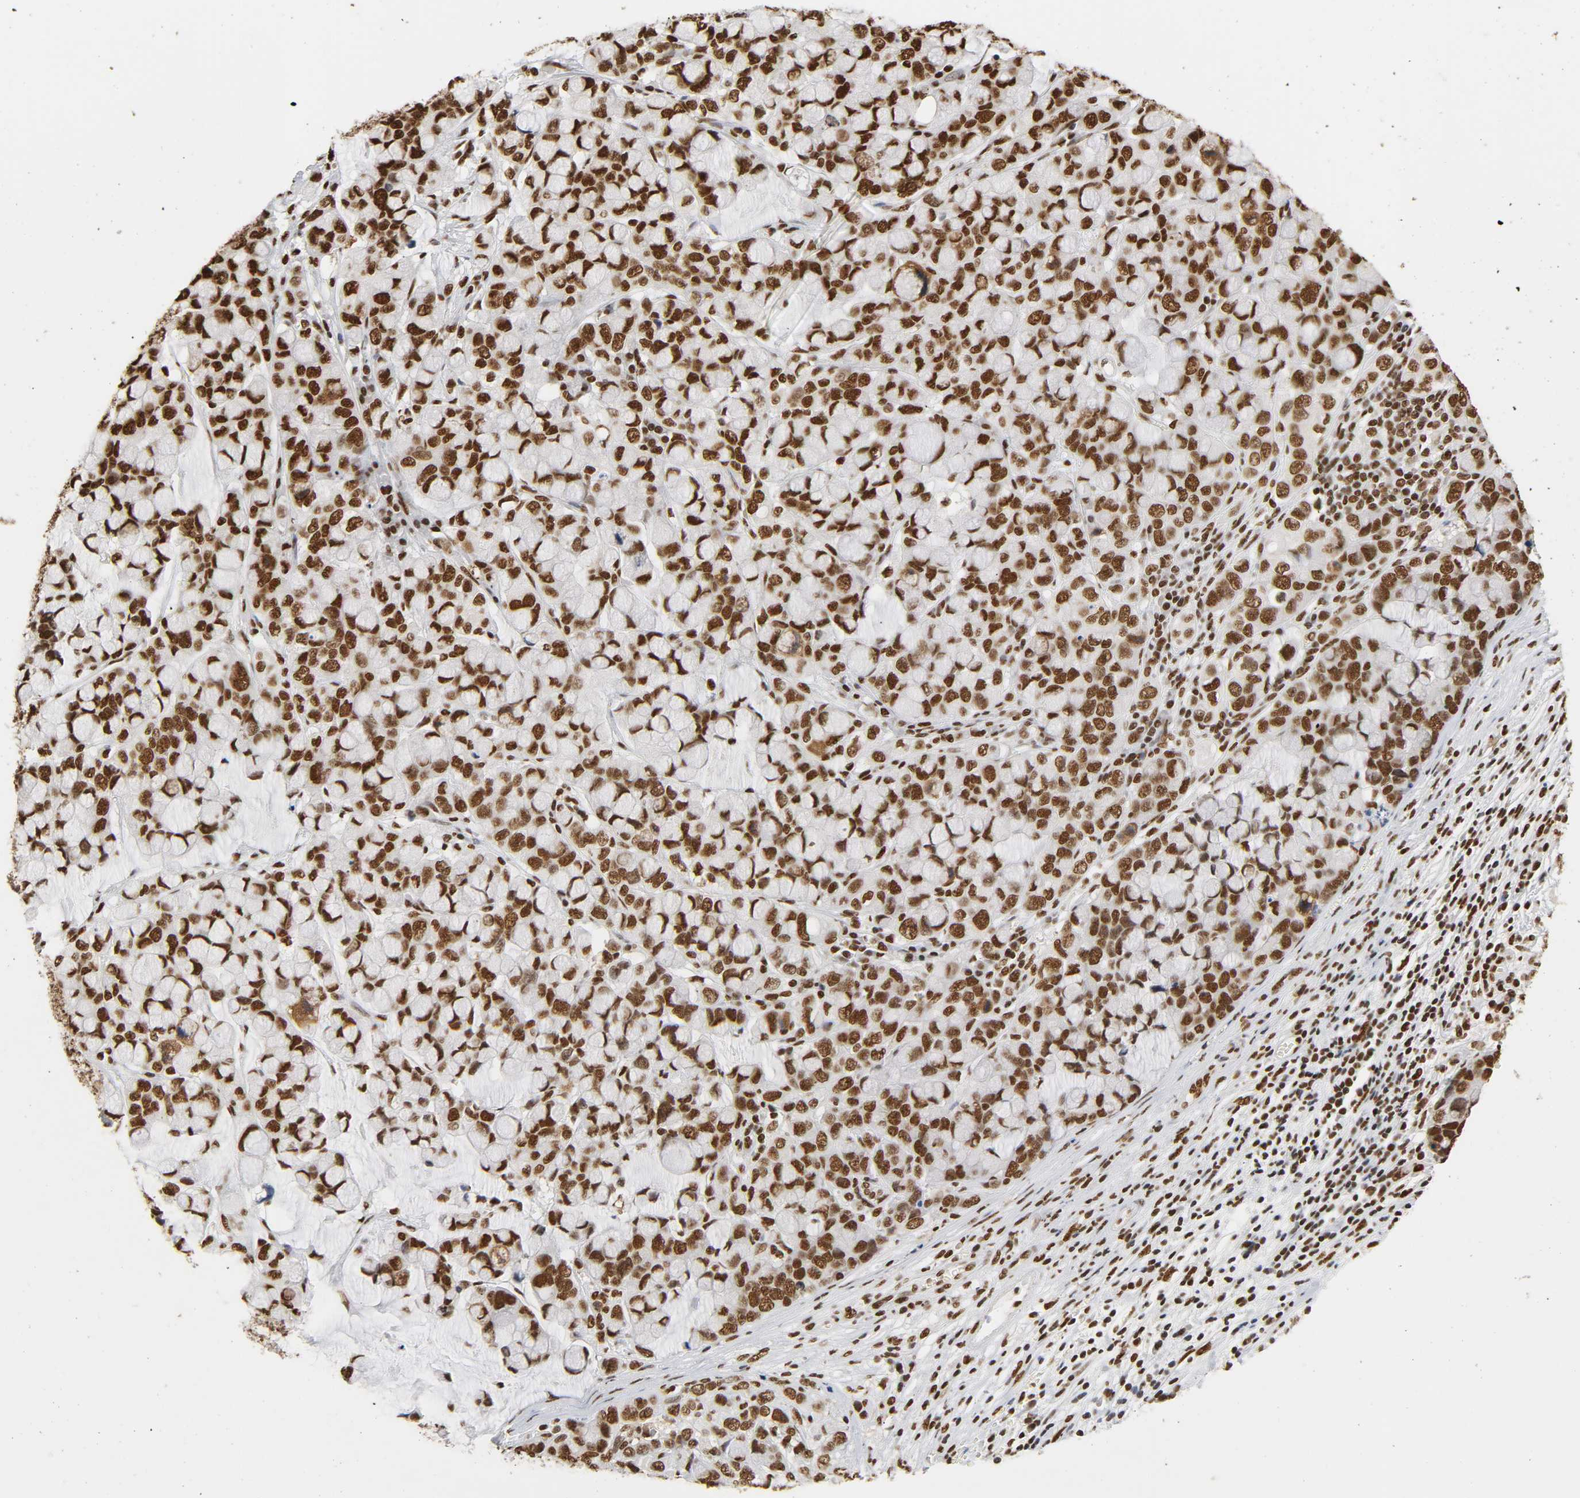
{"staining": {"intensity": "strong", "quantity": ">75%", "location": "nuclear"}, "tissue": "stomach cancer", "cell_type": "Tumor cells", "image_type": "cancer", "snomed": [{"axis": "morphology", "description": "Adenocarcinoma, NOS"}, {"axis": "topography", "description": "Stomach, lower"}], "caption": "Immunohistochemical staining of stomach cancer (adenocarcinoma) exhibits high levels of strong nuclear protein positivity in about >75% of tumor cells. (IHC, brightfield microscopy, high magnification).", "gene": "HNRNPC", "patient": {"sex": "male", "age": 84}}